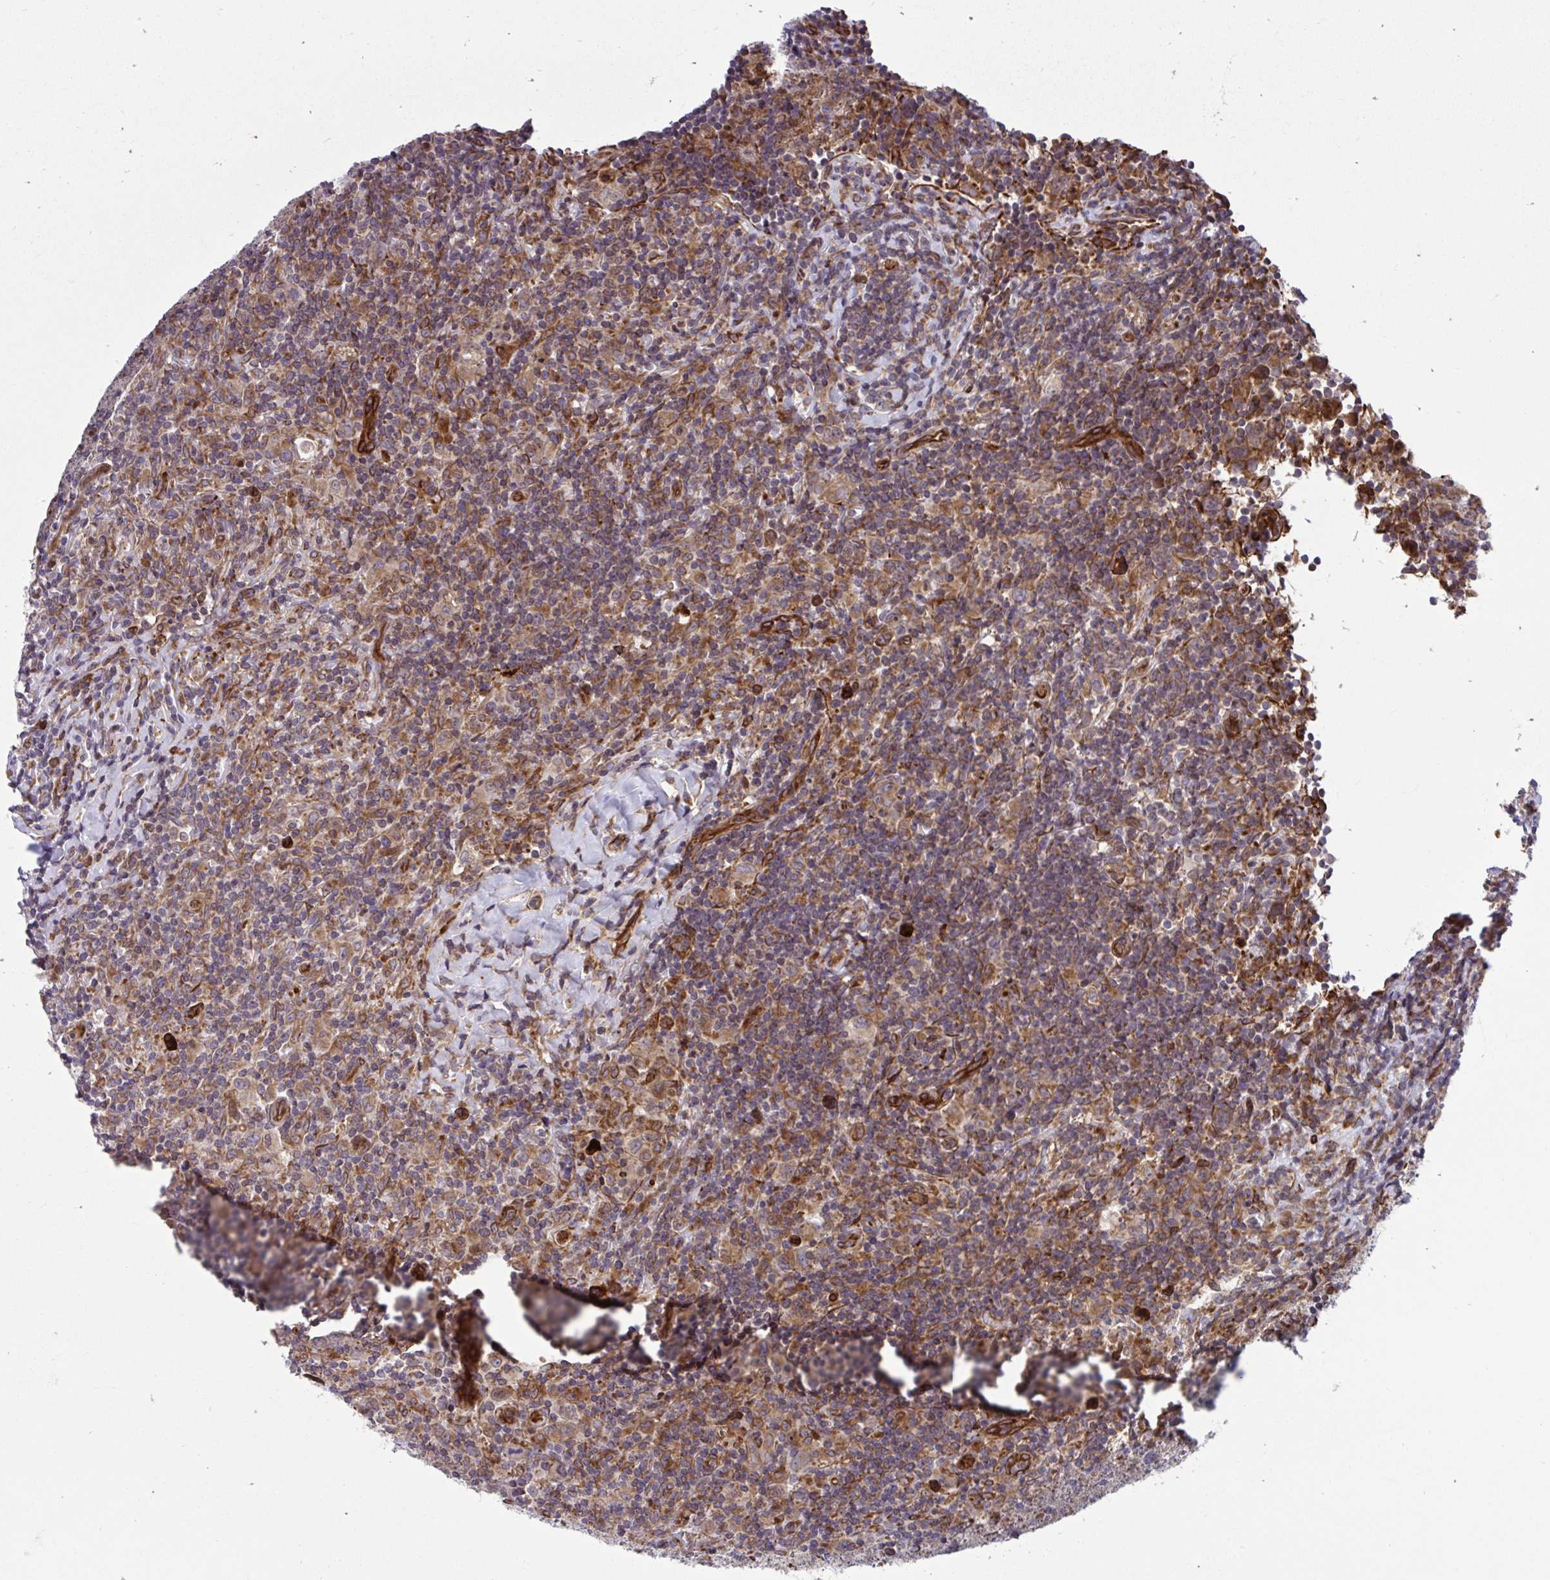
{"staining": {"intensity": "moderate", "quantity": ">75%", "location": "cytoplasmic/membranous"}, "tissue": "lymphoma", "cell_type": "Tumor cells", "image_type": "cancer", "snomed": [{"axis": "morphology", "description": "Hodgkin's disease, NOS"}, {"axis": "topography", "description": "Lymph node"}], "caption": "Hodgkin's disease tissue exhibits moderate cytoplasmic/membranous staining in about >75% of tumor cells", "gene": "STIM2", "patient": {"sex": "female", "age": 18}}